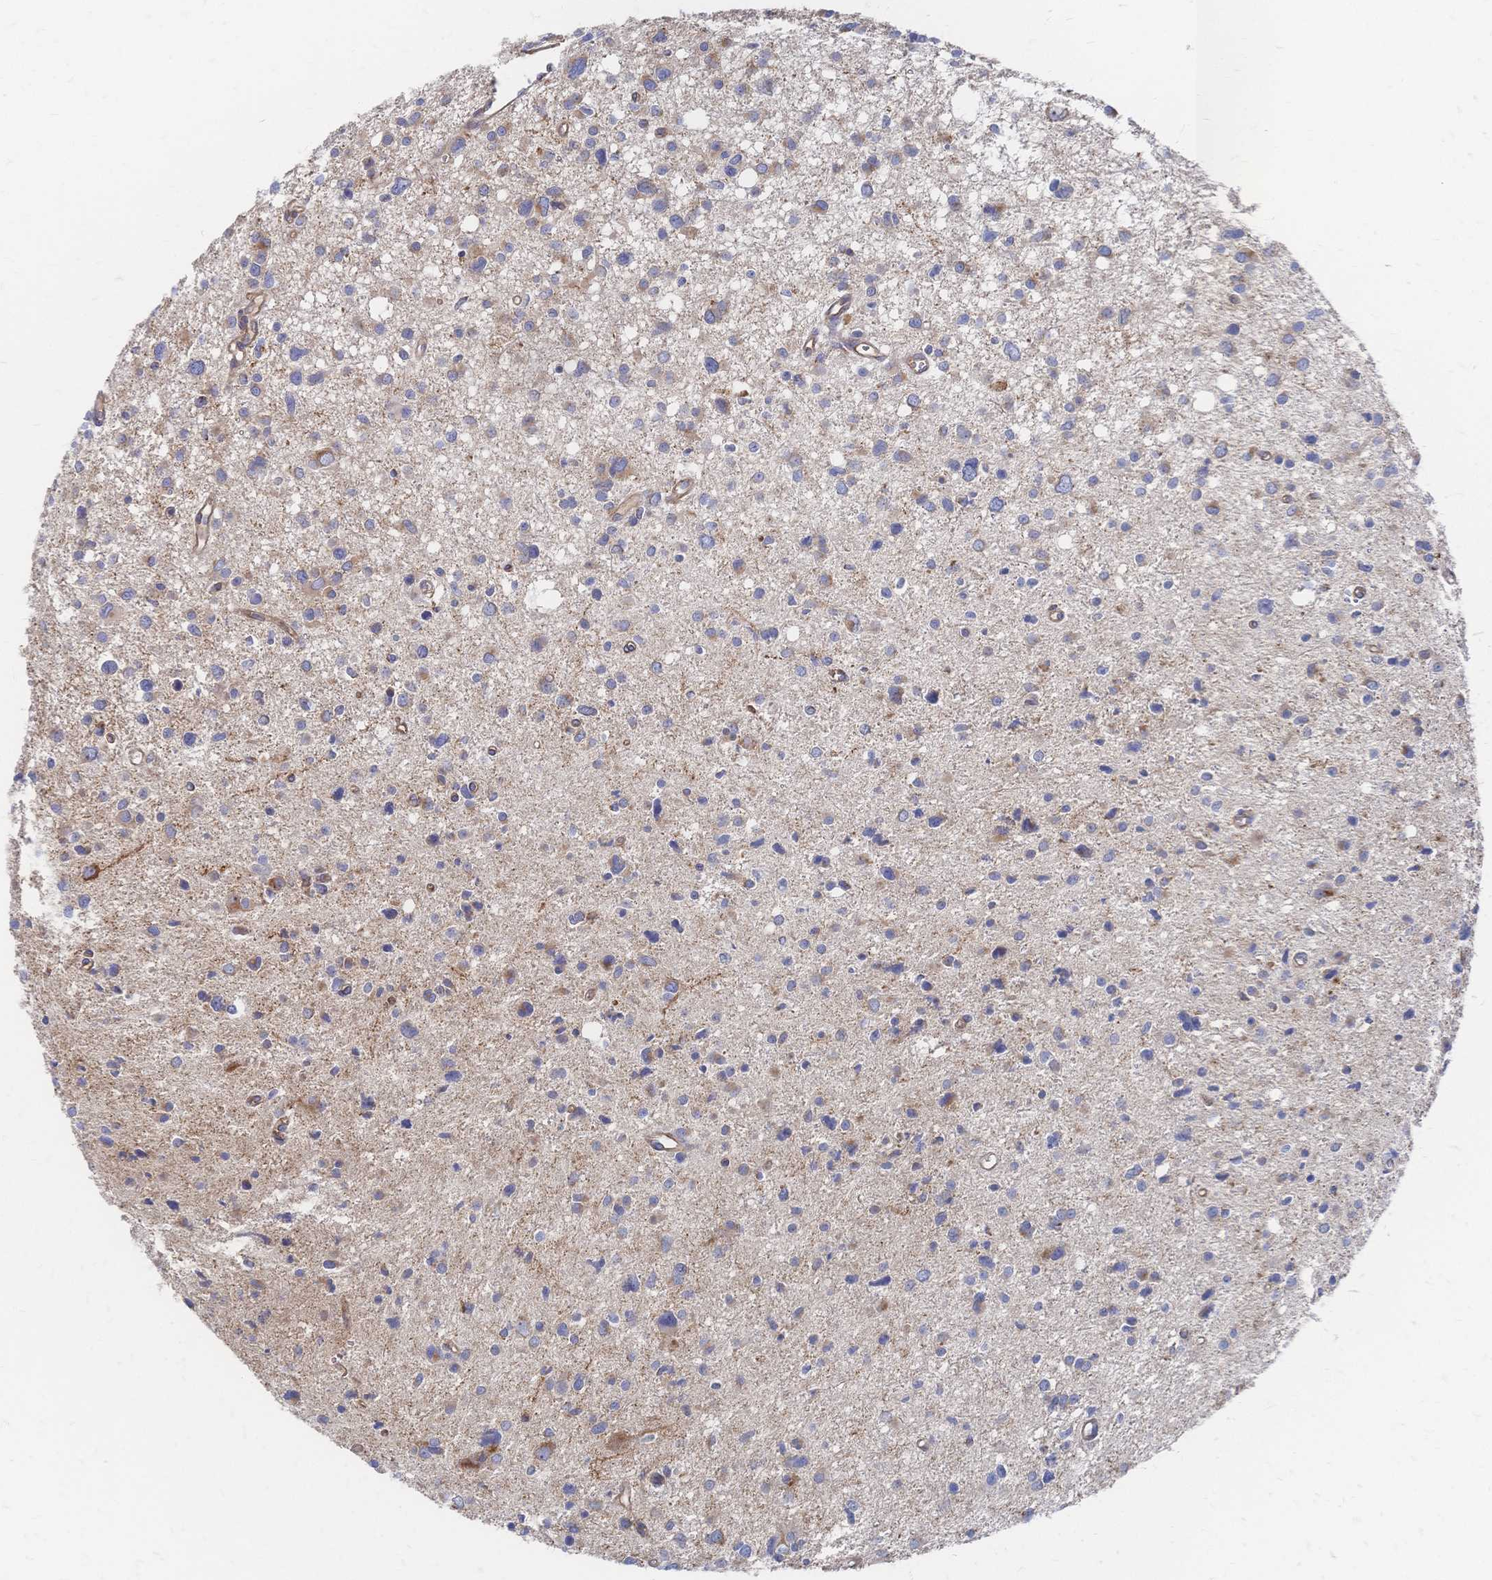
{"staining": {"intensity": "negative", "quantity": "none", "location": "none"}, "tissue": "glioma", "cell_type": "Tumor cells", "image_type": "cancer", "snomed": [{"axis": "morphology", "description": "Glioma, malignant, High grade"}, {"axis": "topography", "description": "Brain"}], "caption": "DAB (3,3'-diaminobenzidine) immunohistochemical staining of high-grade glioma (malignant) exhibits no significant expression in tumor cells.", "gene": "SORBS1", "patient": {"sex": "male", "age": 23}}